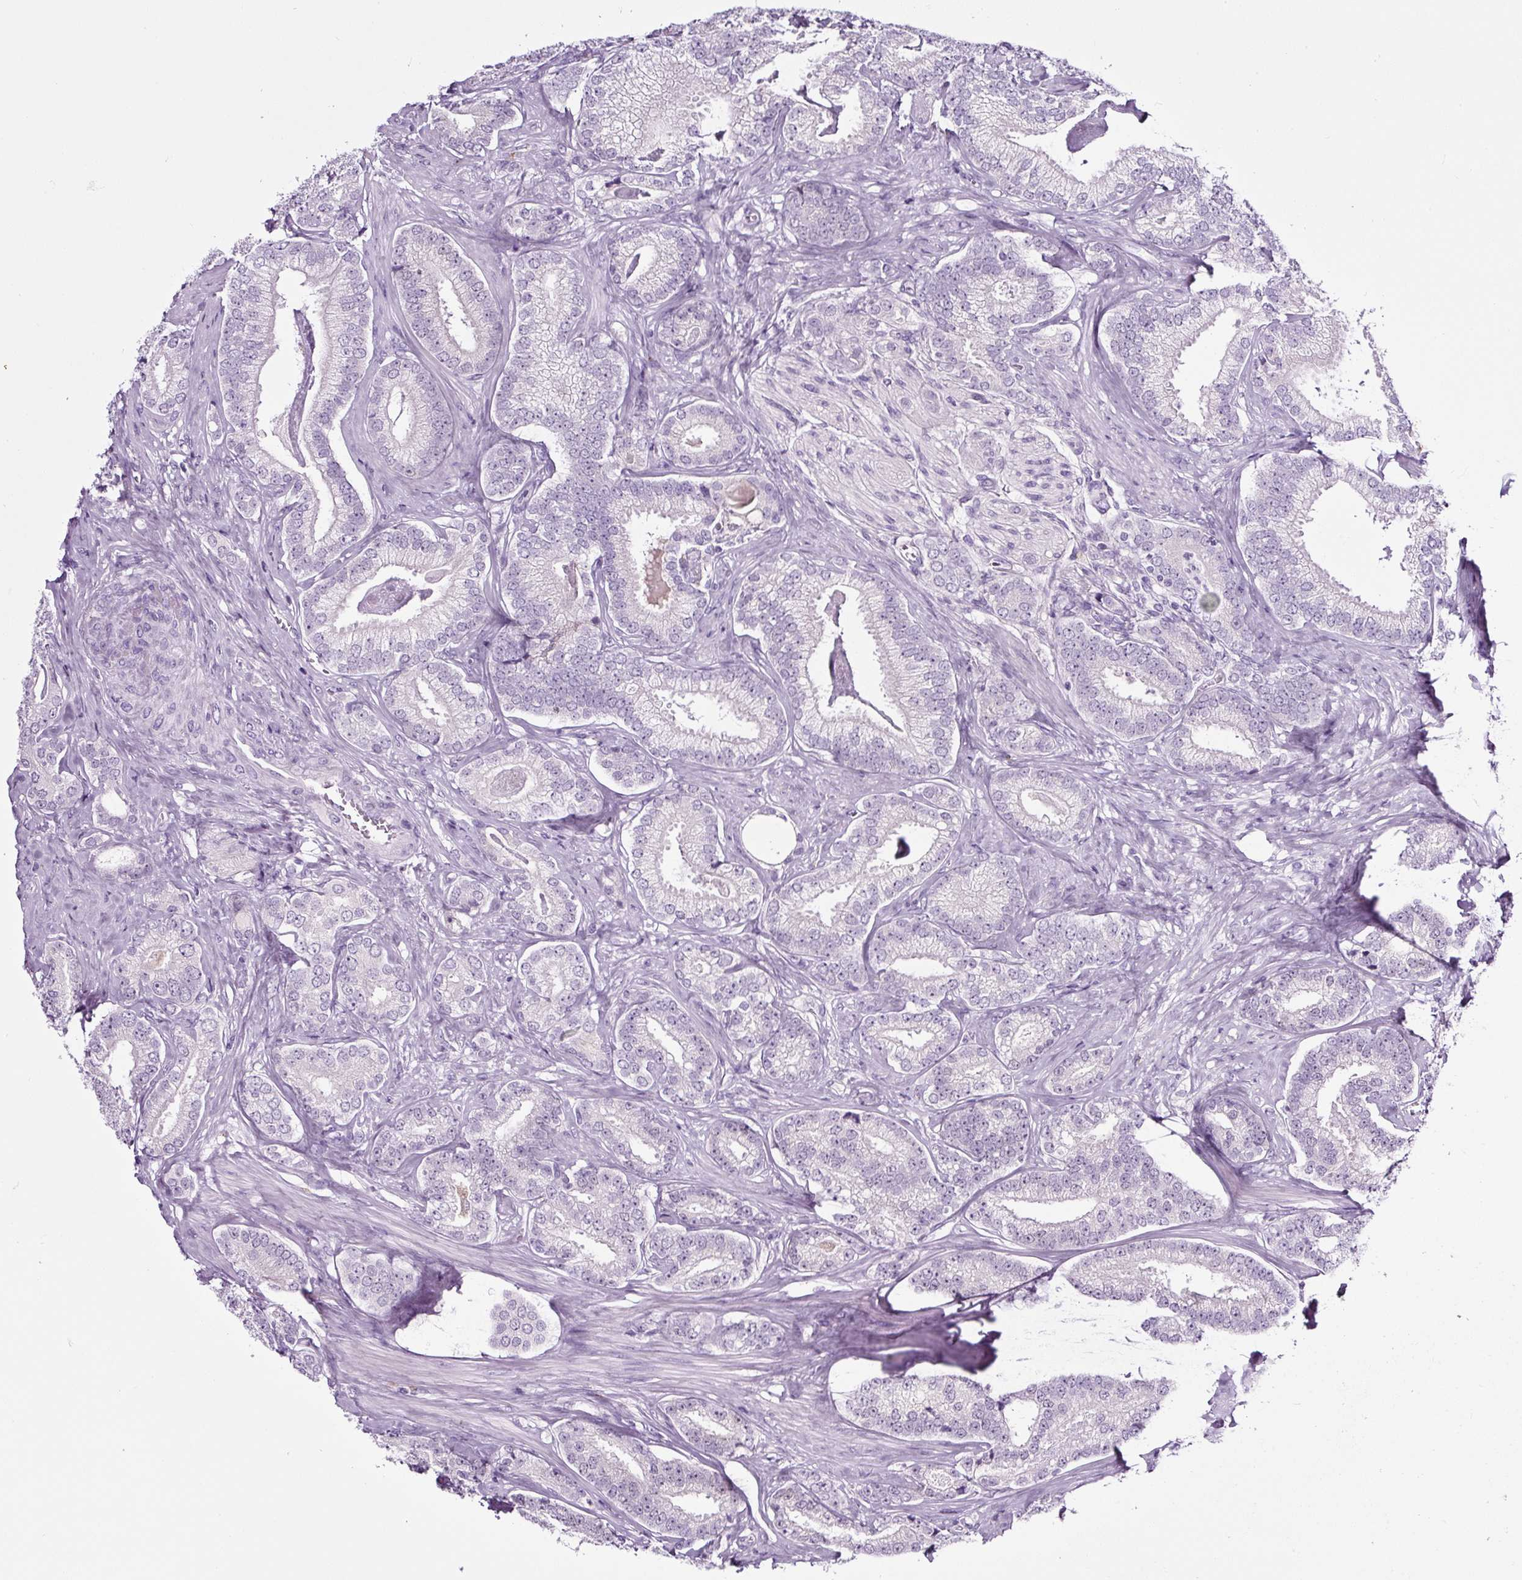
{"staining": {"intensity": "negative", "quantity": "none", "location": "none"}, "tissue": "prostate cancer", "cell_type": "Tumor cells", "image_type": "cancer", "snomed": [{"axis": "morphology", "description": "Adenocarcinoma, Low grade"}, {"axis": "topography", "description": "Prostate"}], "caption": "Immunohistochemistry photomicrograph of neoplastic tissue: prostate low-grade adenocarcinoma stained with DAB exhibits no significant protein positivity in tumor cells.", "gene": "SP8", "patient": {"sex": "male", "age": 63}}